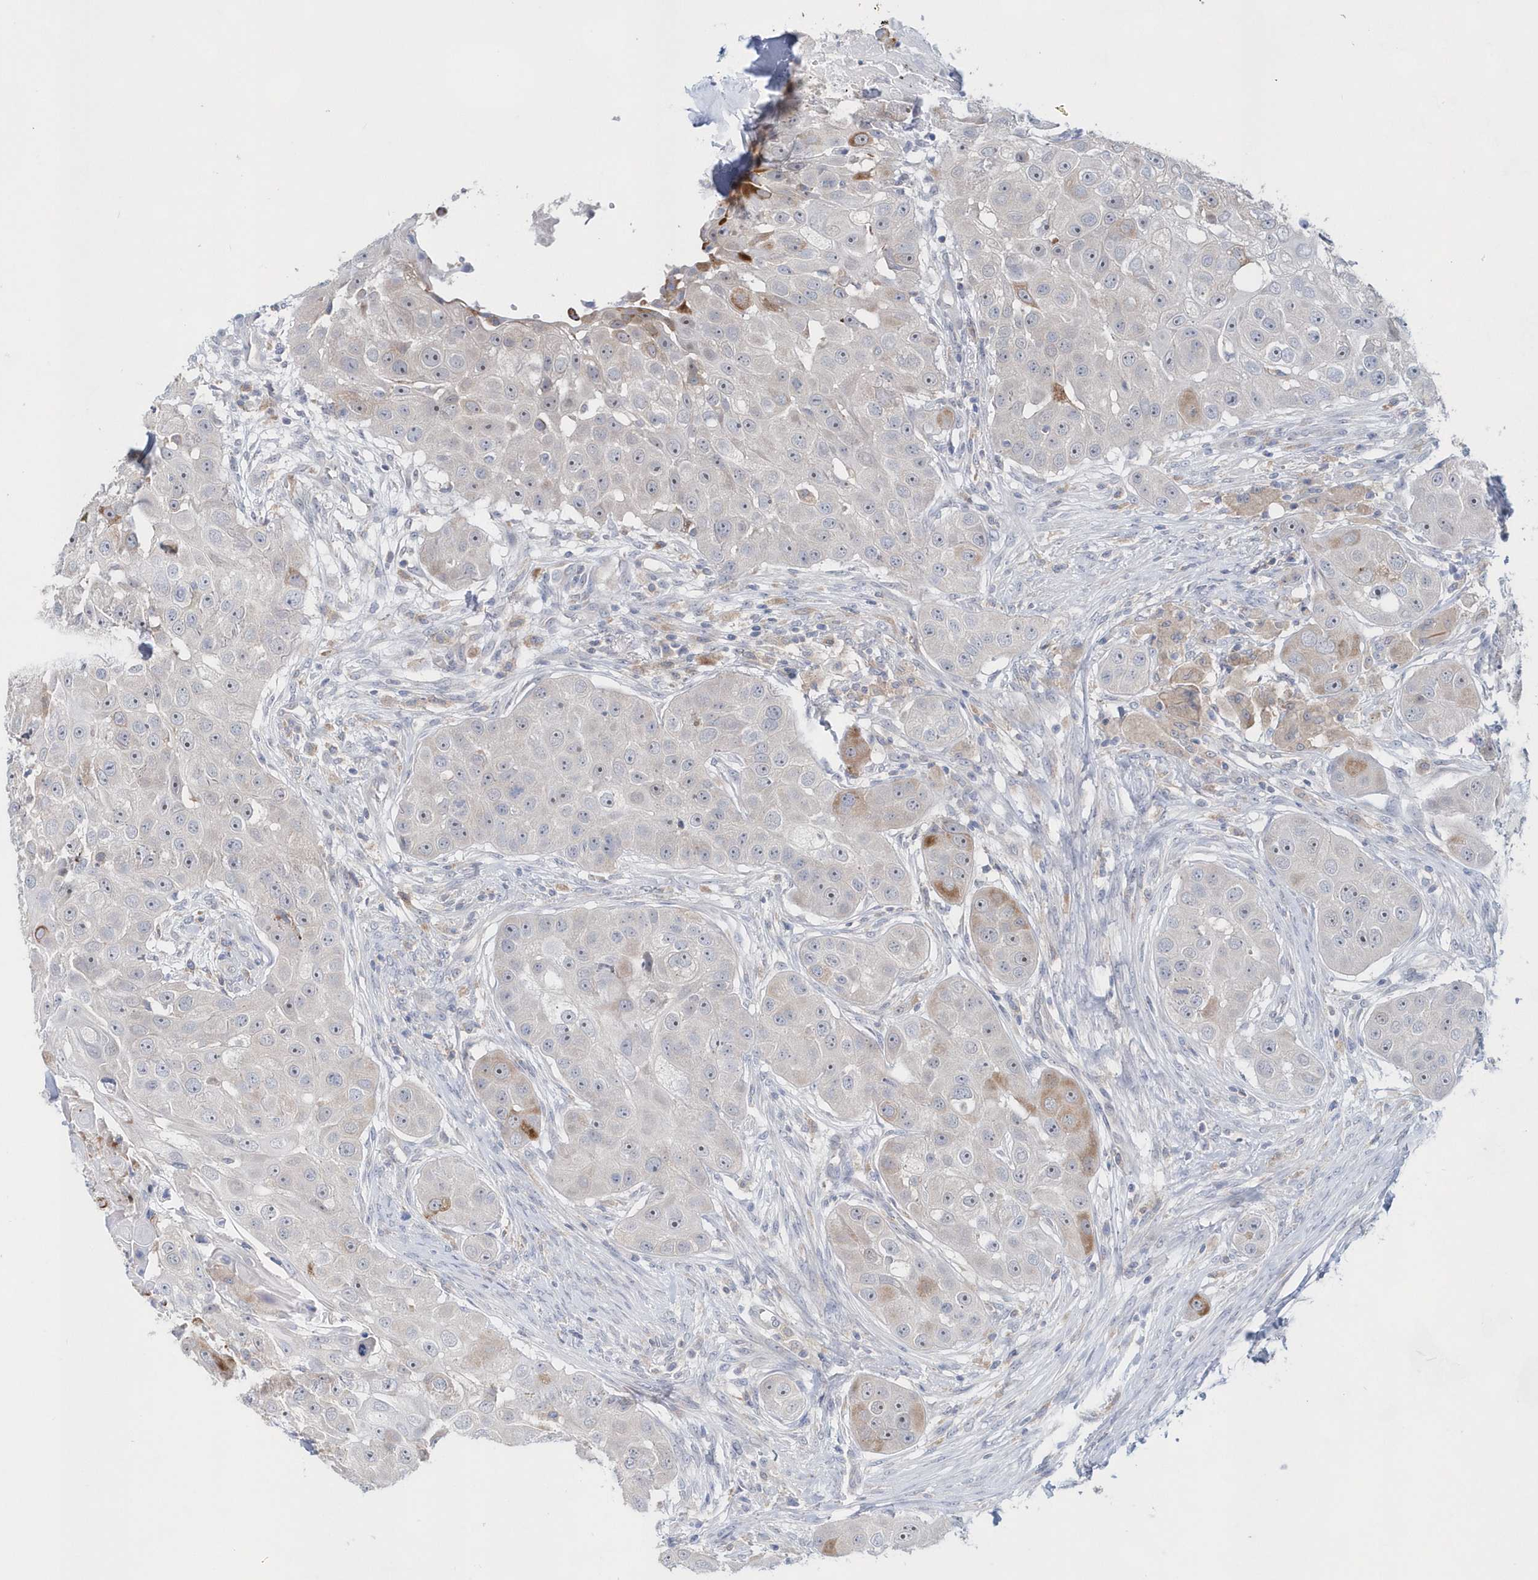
{"staining": {"intensity": "moderate", "quantity": "<25%", "location": "cytoplasmic/membranous"}, "tissue": "head and neck cancer", "cell_type": "Tumor cells", "image_type": "cancer", "snomed": [{"axis": "morphology", "description": "Normal tissue, NOS"}, {"axis": "morphology", "description": "Squamous cell carcinoma, NOS"}, {"axis": "topography", "description": "Skeletal muscle"}, {"axis": "topography", "description": "Head-Neck"}], "caption": "Immunohistochemical staining of squamous cell carcinoma (head and neck) shows low levels of moderate cytoplasmic/membranous expression in about <25% of tumor cells. Immunohistochemistry stains the protein of interest in brown and the nuclei are stained blue.", "gene": "BDH2", "patient": {"sex": "male", "age": 51}}